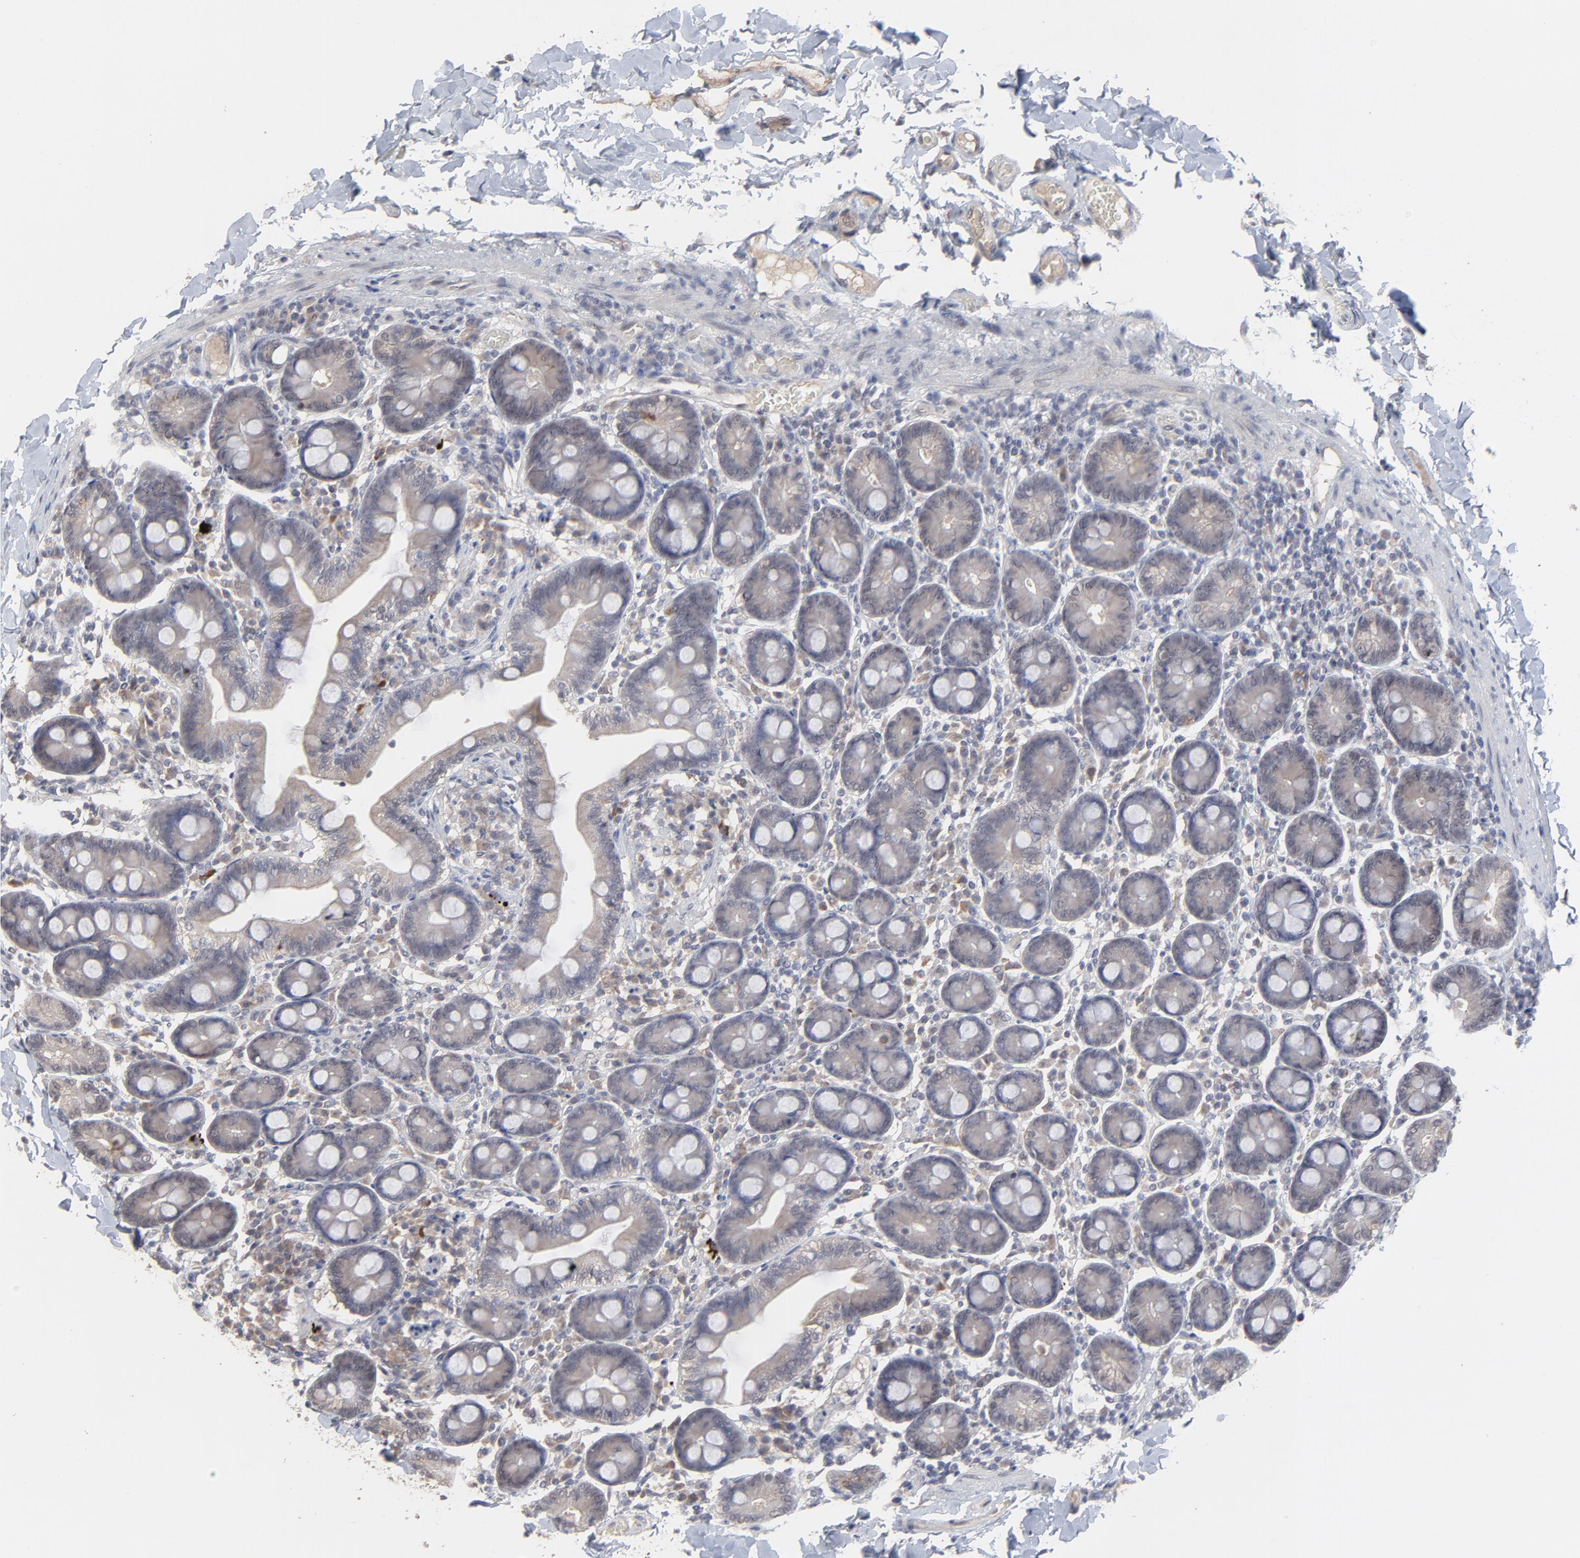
{"staining": {"intensity": "weak", "quantity": ">75%", "location": "cytoplasmic/membranous"}, "tissue": "duodenum", "cell_type": "Glandular cells", "image_type": "normal", "snomed": [{"axis": "morphology", "description": "Normal tissue, NOS"}, {"axis": "topography", "description": "Duodenum"}], "caption": "A brown stain labels weak cytoplasmic/membranous expression of a protein in glandular cells of benign duodenum. Immunohistochemistry (ihc) stains the protein in brown and the nuclei are stained blue.", "gene": "FAM199X", "patient": {"sex": "male", "age": 66}}